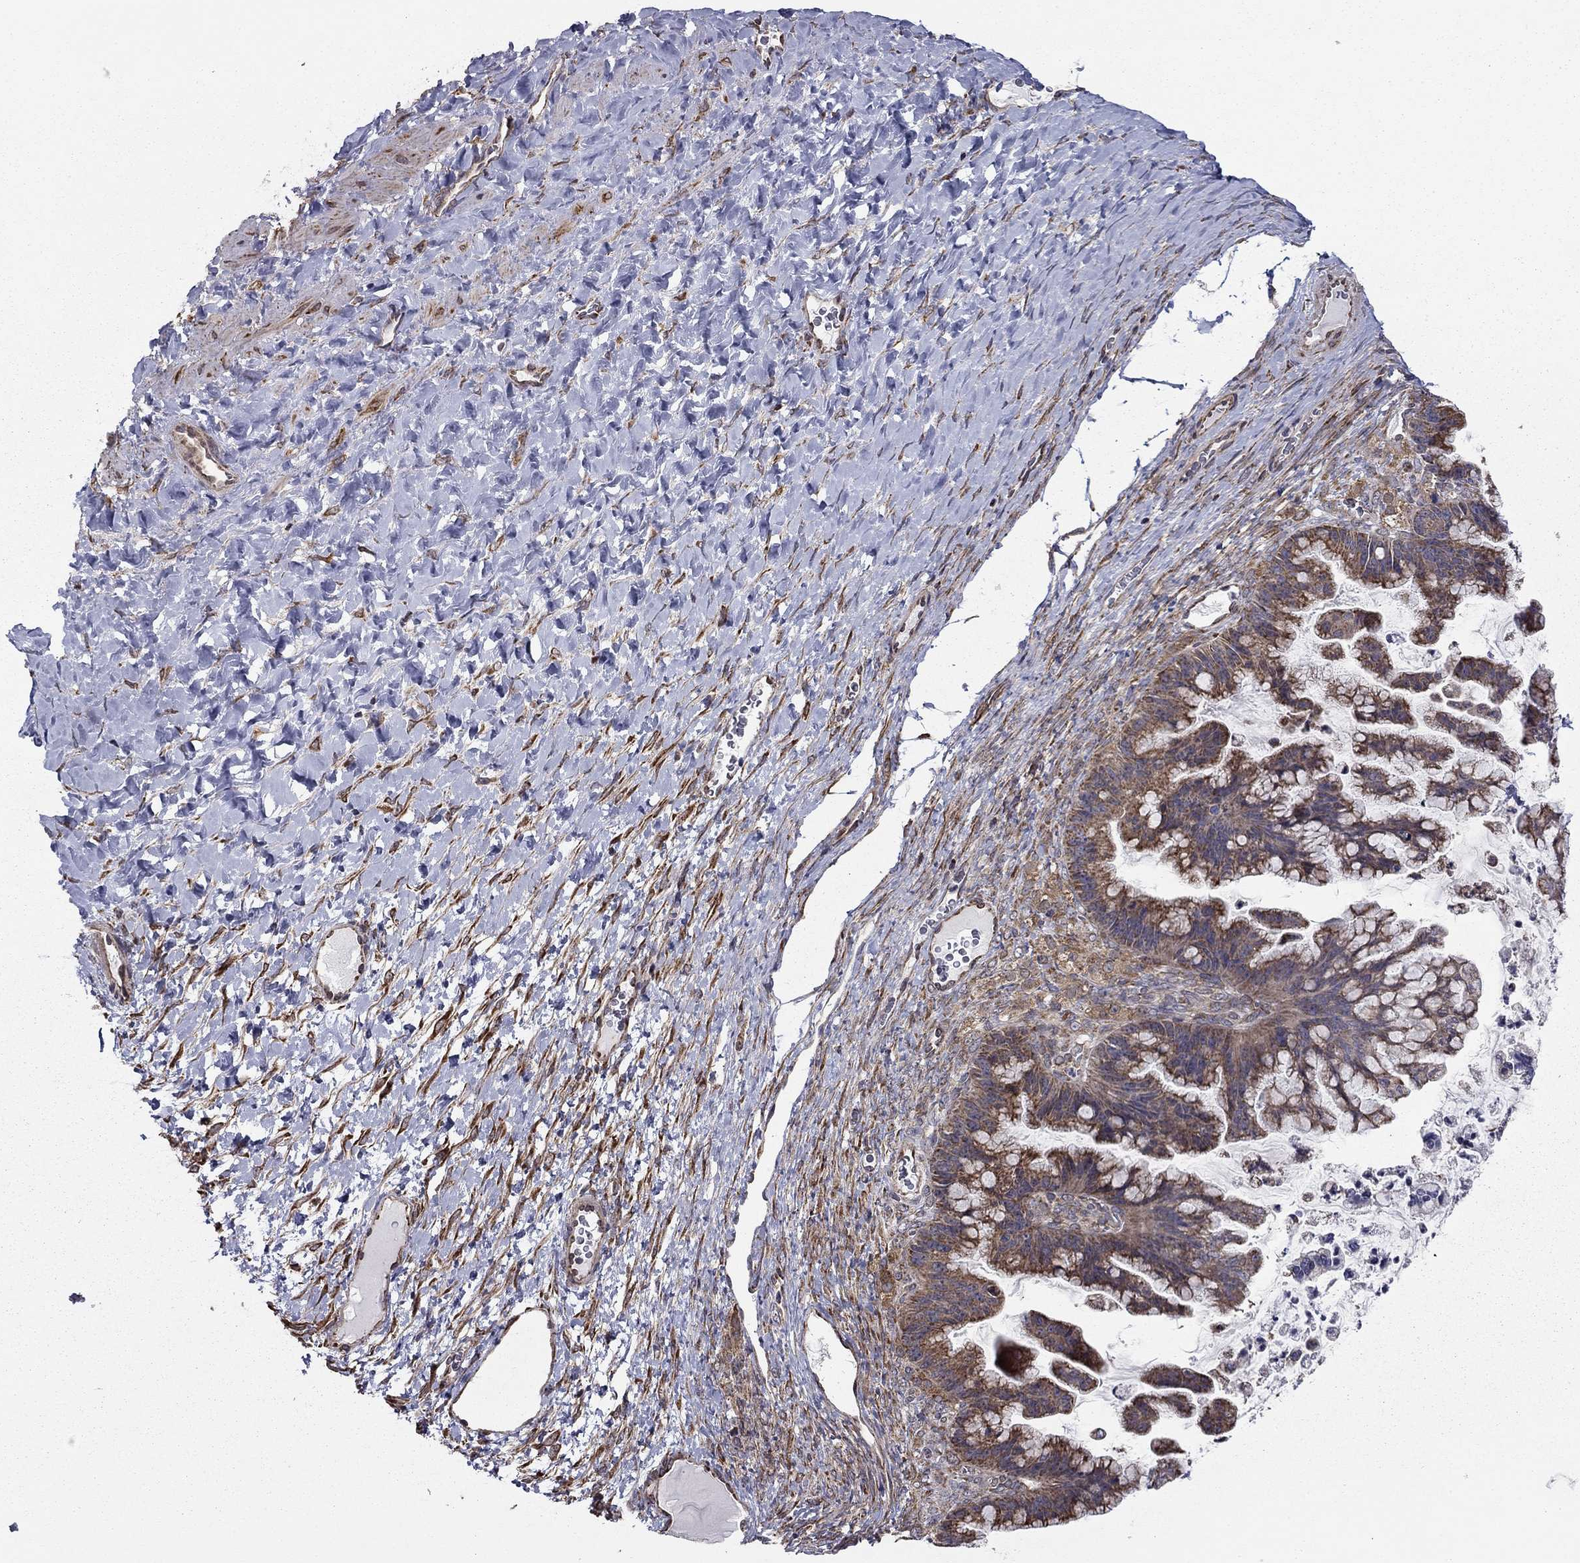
{"staining": {"intensity": "moderate", "quantity": "25%-75%", "location": "cytoplasmic/membranous"}, "tissue": "ovarian cancer", "cell_type": "Tumor cells", "image_type": "cancer", "snomed": [{"axis": "morphology", "description": "Cystadenocarcinoma, mucinous, NOS"}, {"axis": "topography", "description": "Ovary"}], "caption": "Protein analysis of mucinous cystadenocarcinoma (ovarian) tissue shows moderate cytoplasmic/membranous expression in approximately 25%-75% of tumor cells.", "gene": "NKIRAS1", "patient": {"sex": "female", "age": 67}}